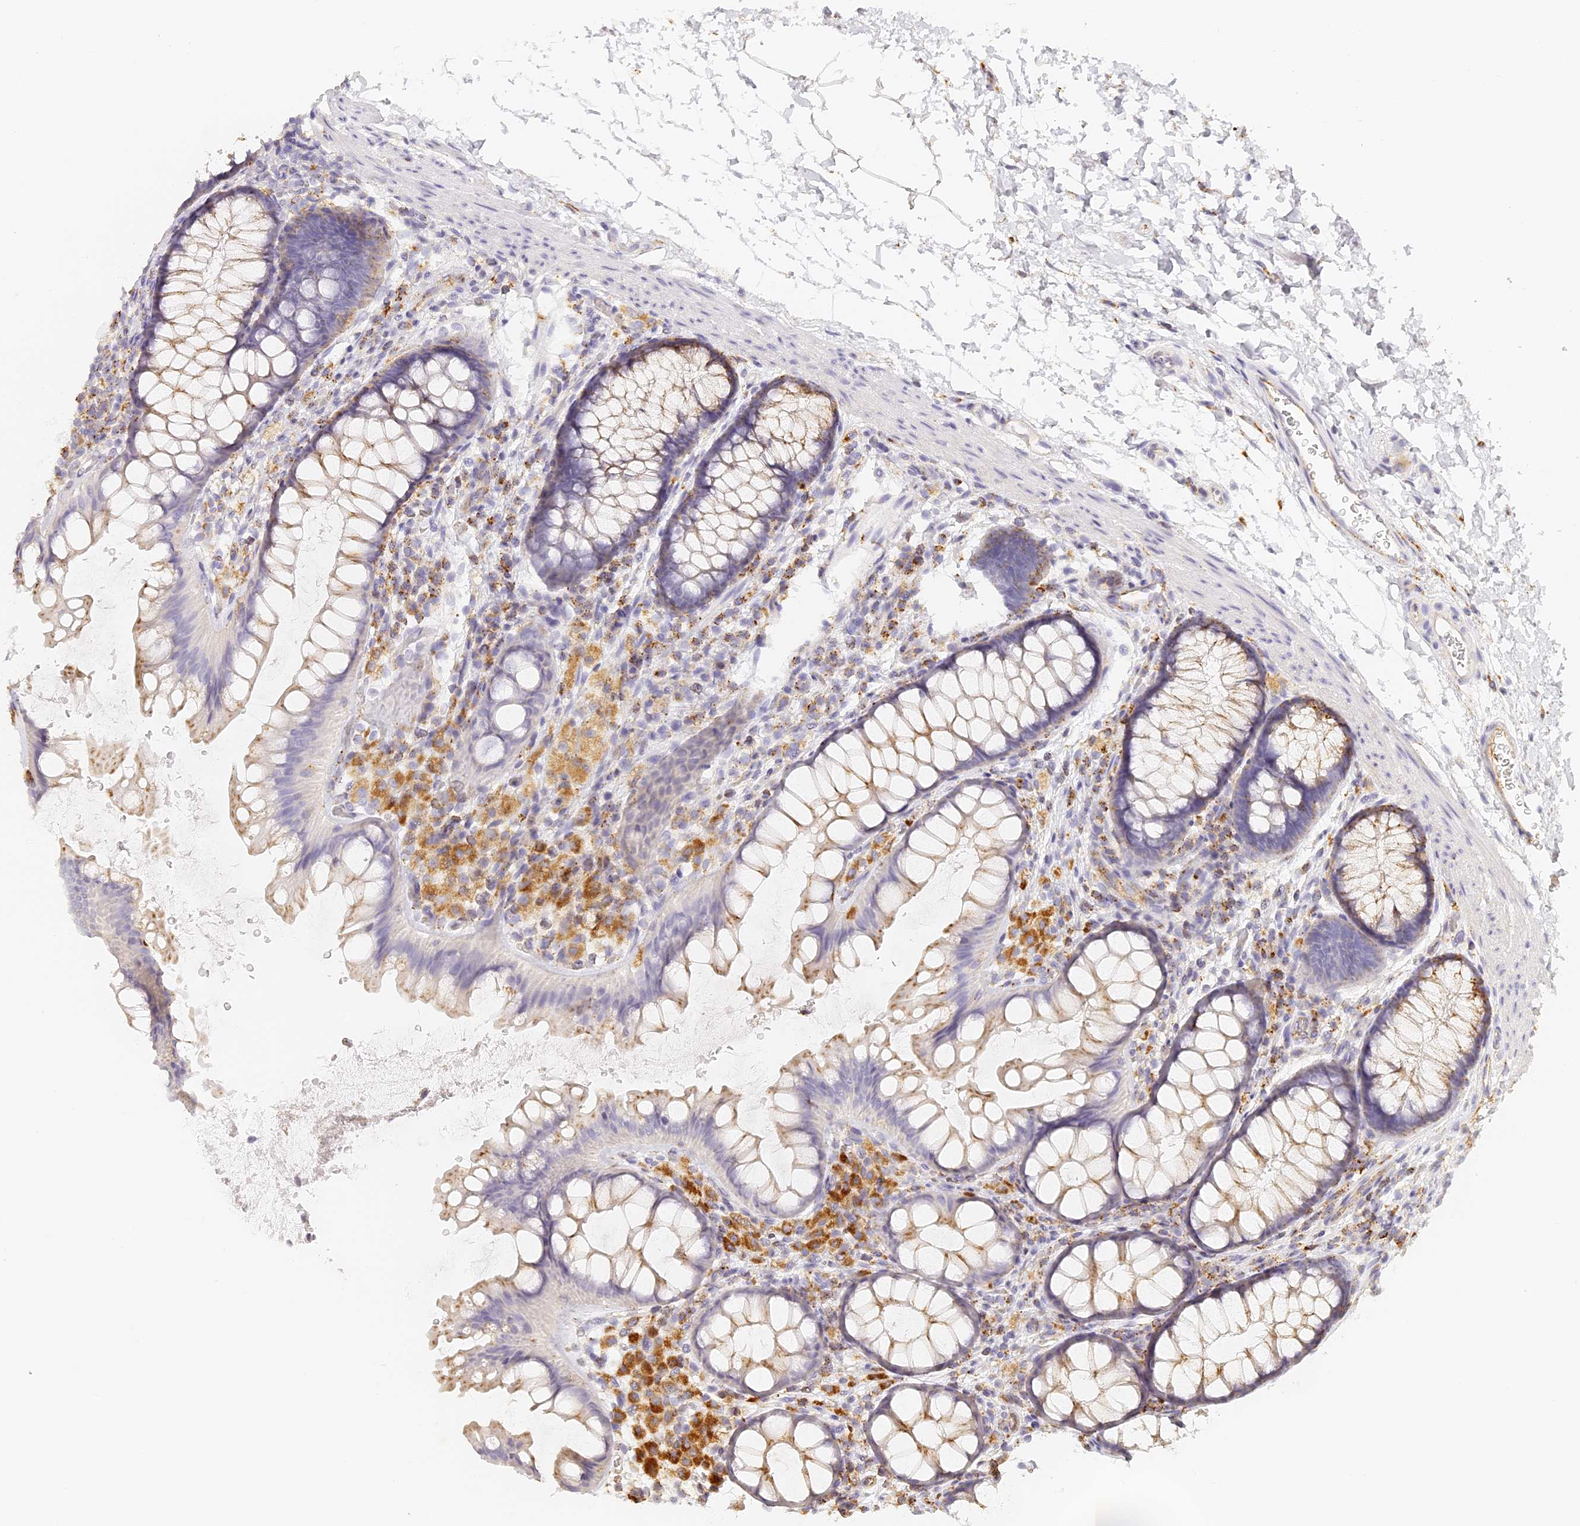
{"staining": {"intensity": "weak", "quantity": "25%-75%", "location": "cytoplasmic/membranous"}, "tissue": "colon", "cell_type": "Endothelial cells", "image_type": "normal", "snomed": [{"axis": "morphology", "description": "Normal tissue, NOS"}, {"axis": "topography", "description": "Colon"}], "caption": "A brown stain highlights weak cytoplasmic/membranous expression of a protein in endothelial cells of unremarkable human colon.", "gene": "LAMP2", "patient": {"sex": "female", "age": 62}}